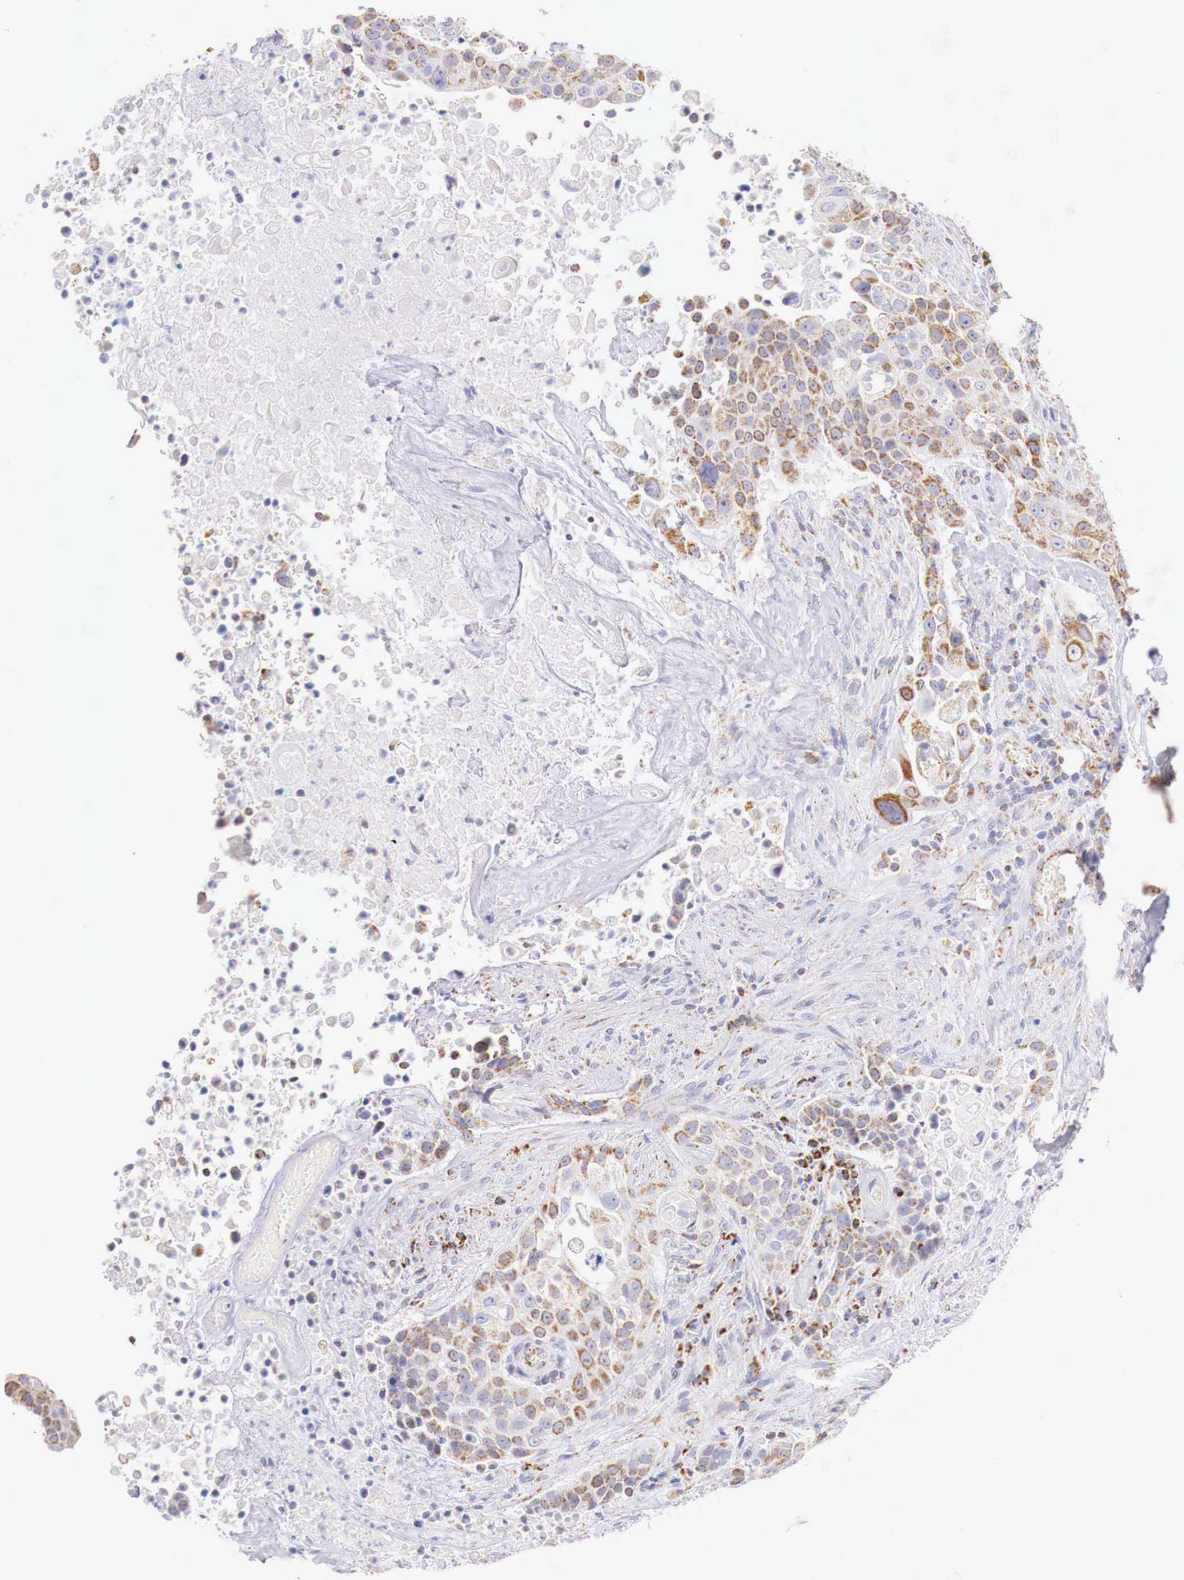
{"staining": {"intensity": "moderate", "quantity": "25%-75%", "location": "cytoplasmic/membranous"}, "tissue": "urothelial cancer", "cell_type": "Tumor cells", "image_type": "cancer", "snomed": [{"axis": "morphology", "description": "Urothelial carcinoma, High grade"}, {"axis": "topography", "description": "Urinary bladder"}], "caption": "A medium amount of moderate cytoplasmic/membranous positivity is present in approximately 25%-75% of tumor cells in urothelial cancer tissue. Immunohistochemistry (ihc) stains the protein of interest in brown and the nuclei are stained blue.", "gene": "IDH3G", "patient": {"sex": "male", "age": 74}}